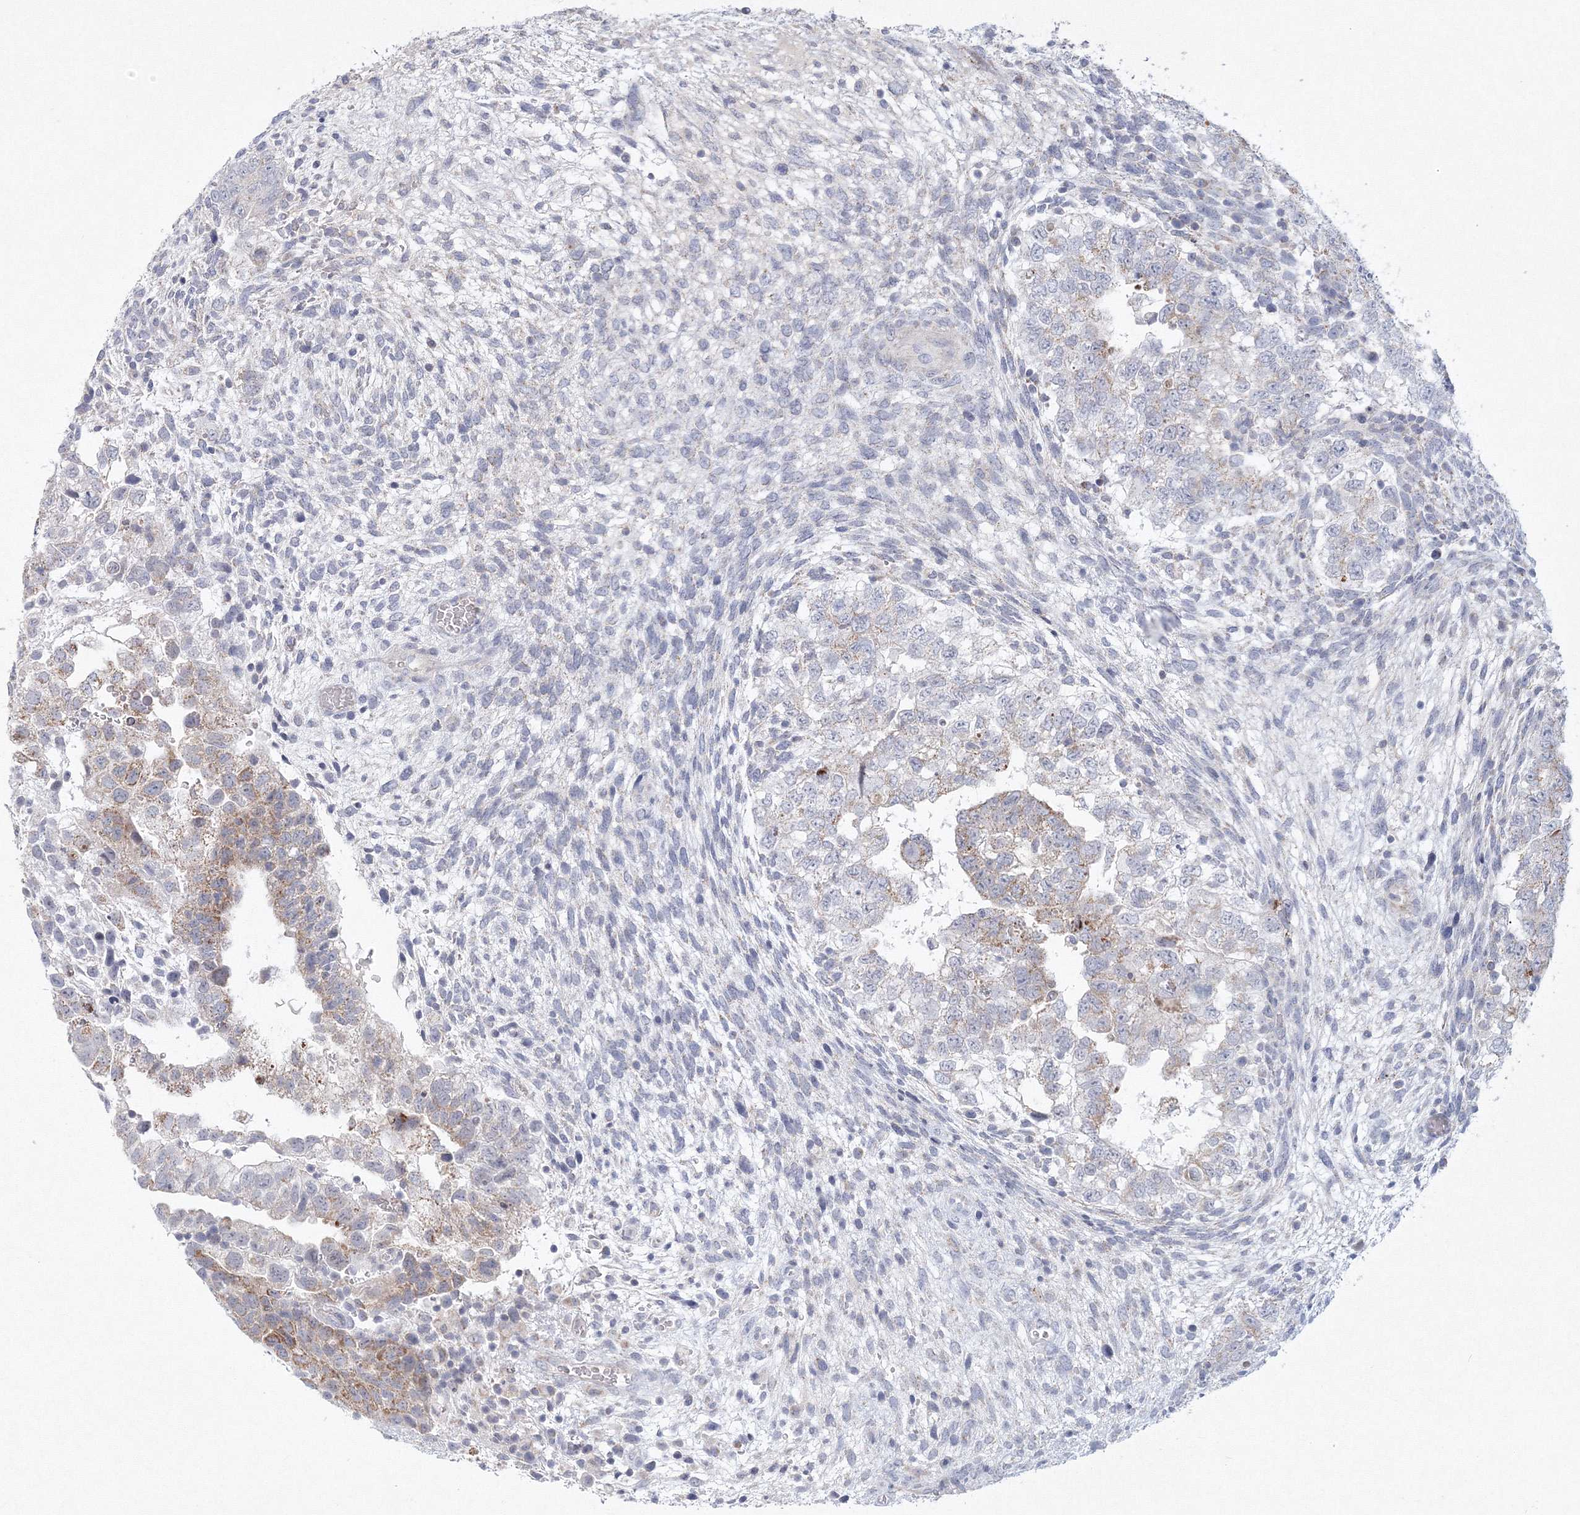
{"staining": {"intensity": "moderate", "quantity": "<25%", "location": "cytoplasmic/membranous"}, "tissue": "testis cancer", "cell_type": "Tumor cells", "image_type": "cancer", "snomed": [{"axis": "morphology", "description": "Carcinoma, Embryonal, NOS"}, {"axis": "topography", "description": "Testis"}], "caption": "Immunohistochemical staining of testis cancer (embryonal carcinoma) demonstrates moderate cytoplasmic/membranous protein staining in about <25% of tumor cells.", "gene": "NIPAL1", "patient": {"sex": "male", "age": 37}}